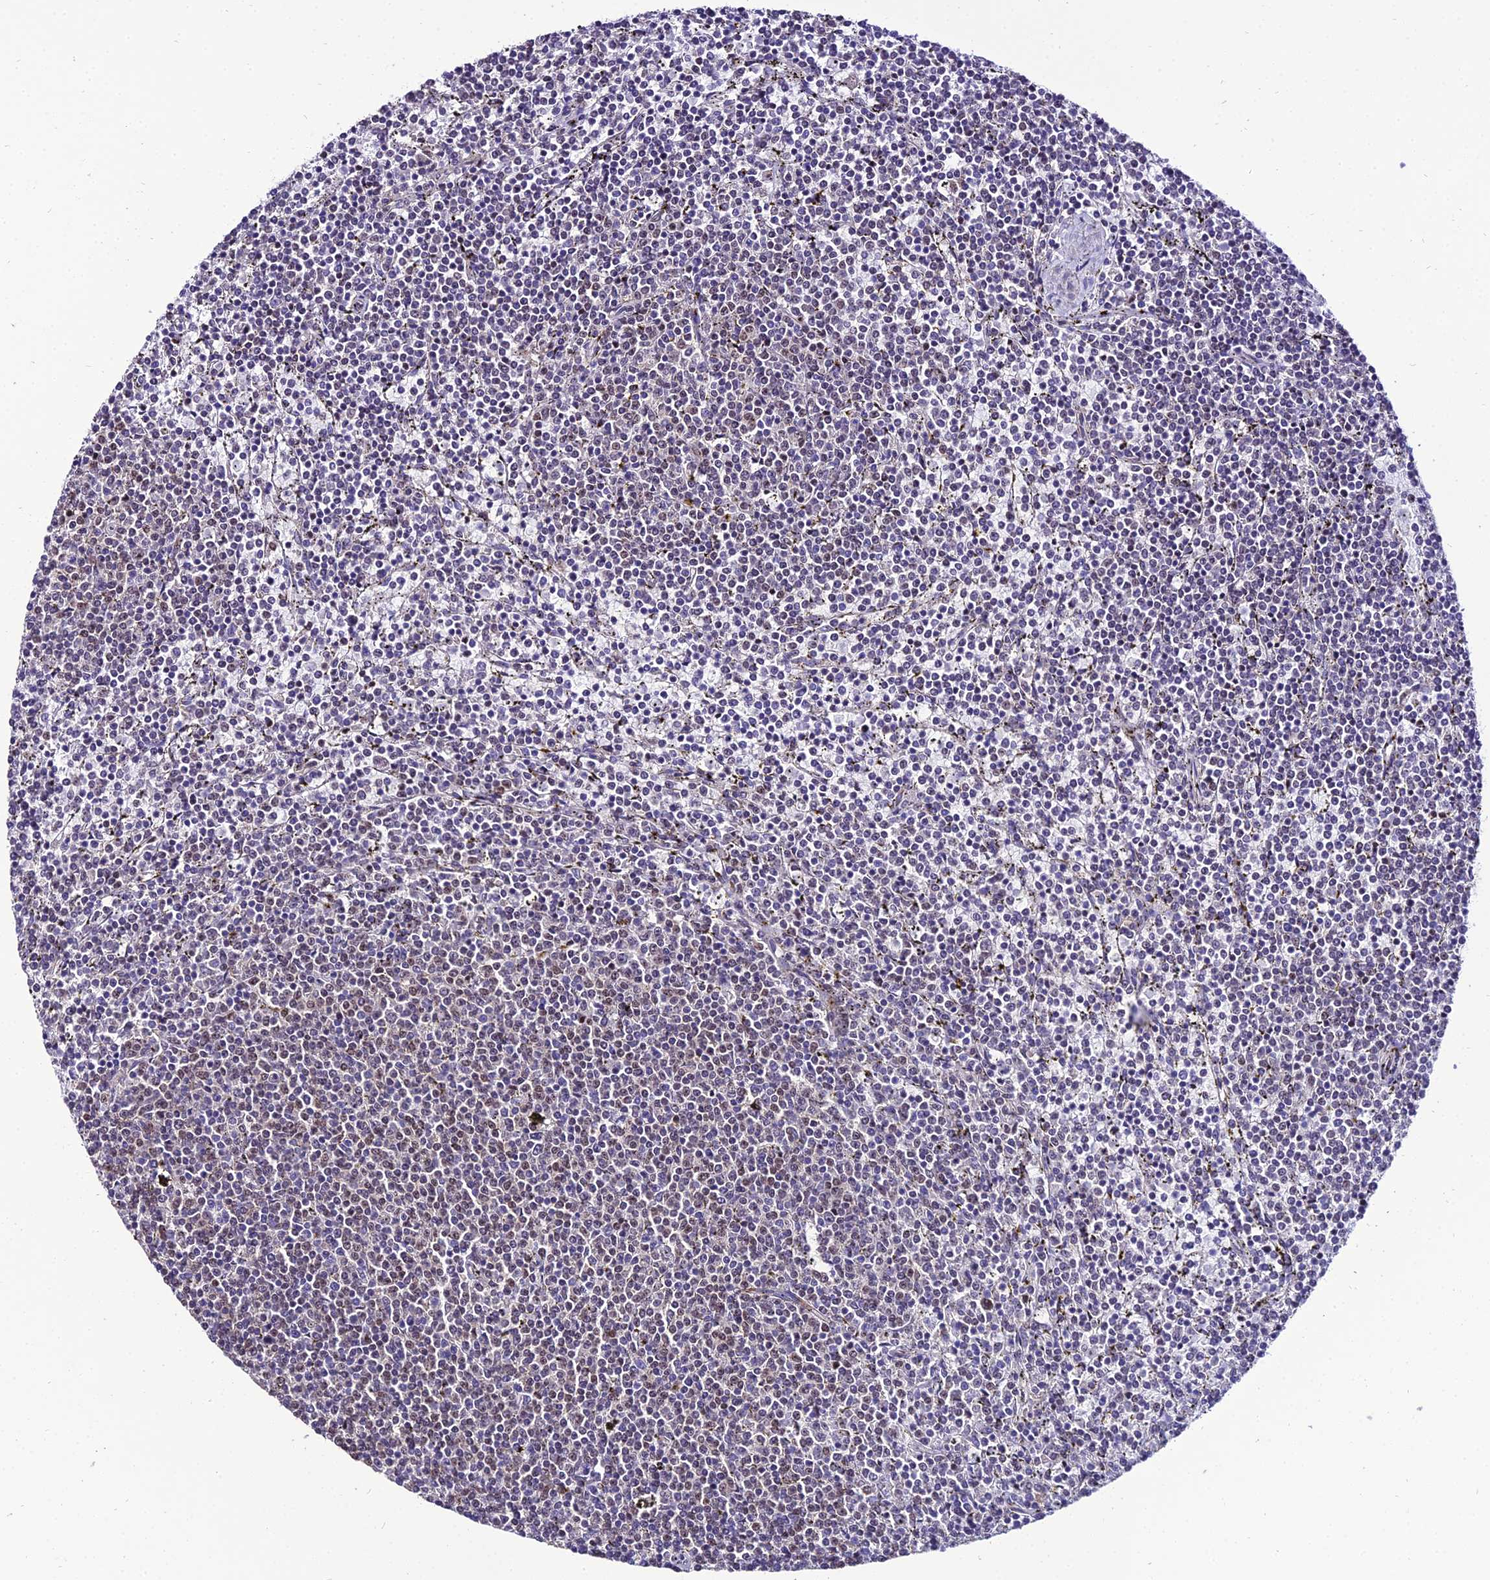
{"staining": {"intensity": "weak", "quantity": "<25%", "location": "nuclear"}, "tissue": "lymphoma", "cell_type": "Tumor cells", "image_type": "cancer", "snomed": [{"axis": "morphology", "description": "Malignant lymphoma, non-Hodgkin's type, Low grade"}, {"axis": "topography", "description": "Spleen"}], "caption": "IHC image of low-grade malignant lymphoma, non-Hodgkin's type stained for a protein (brown), which demonstrates no staining in tumor cells.", "gene": "SHQ1", "patient": {"sex": "female", "age": 50}}